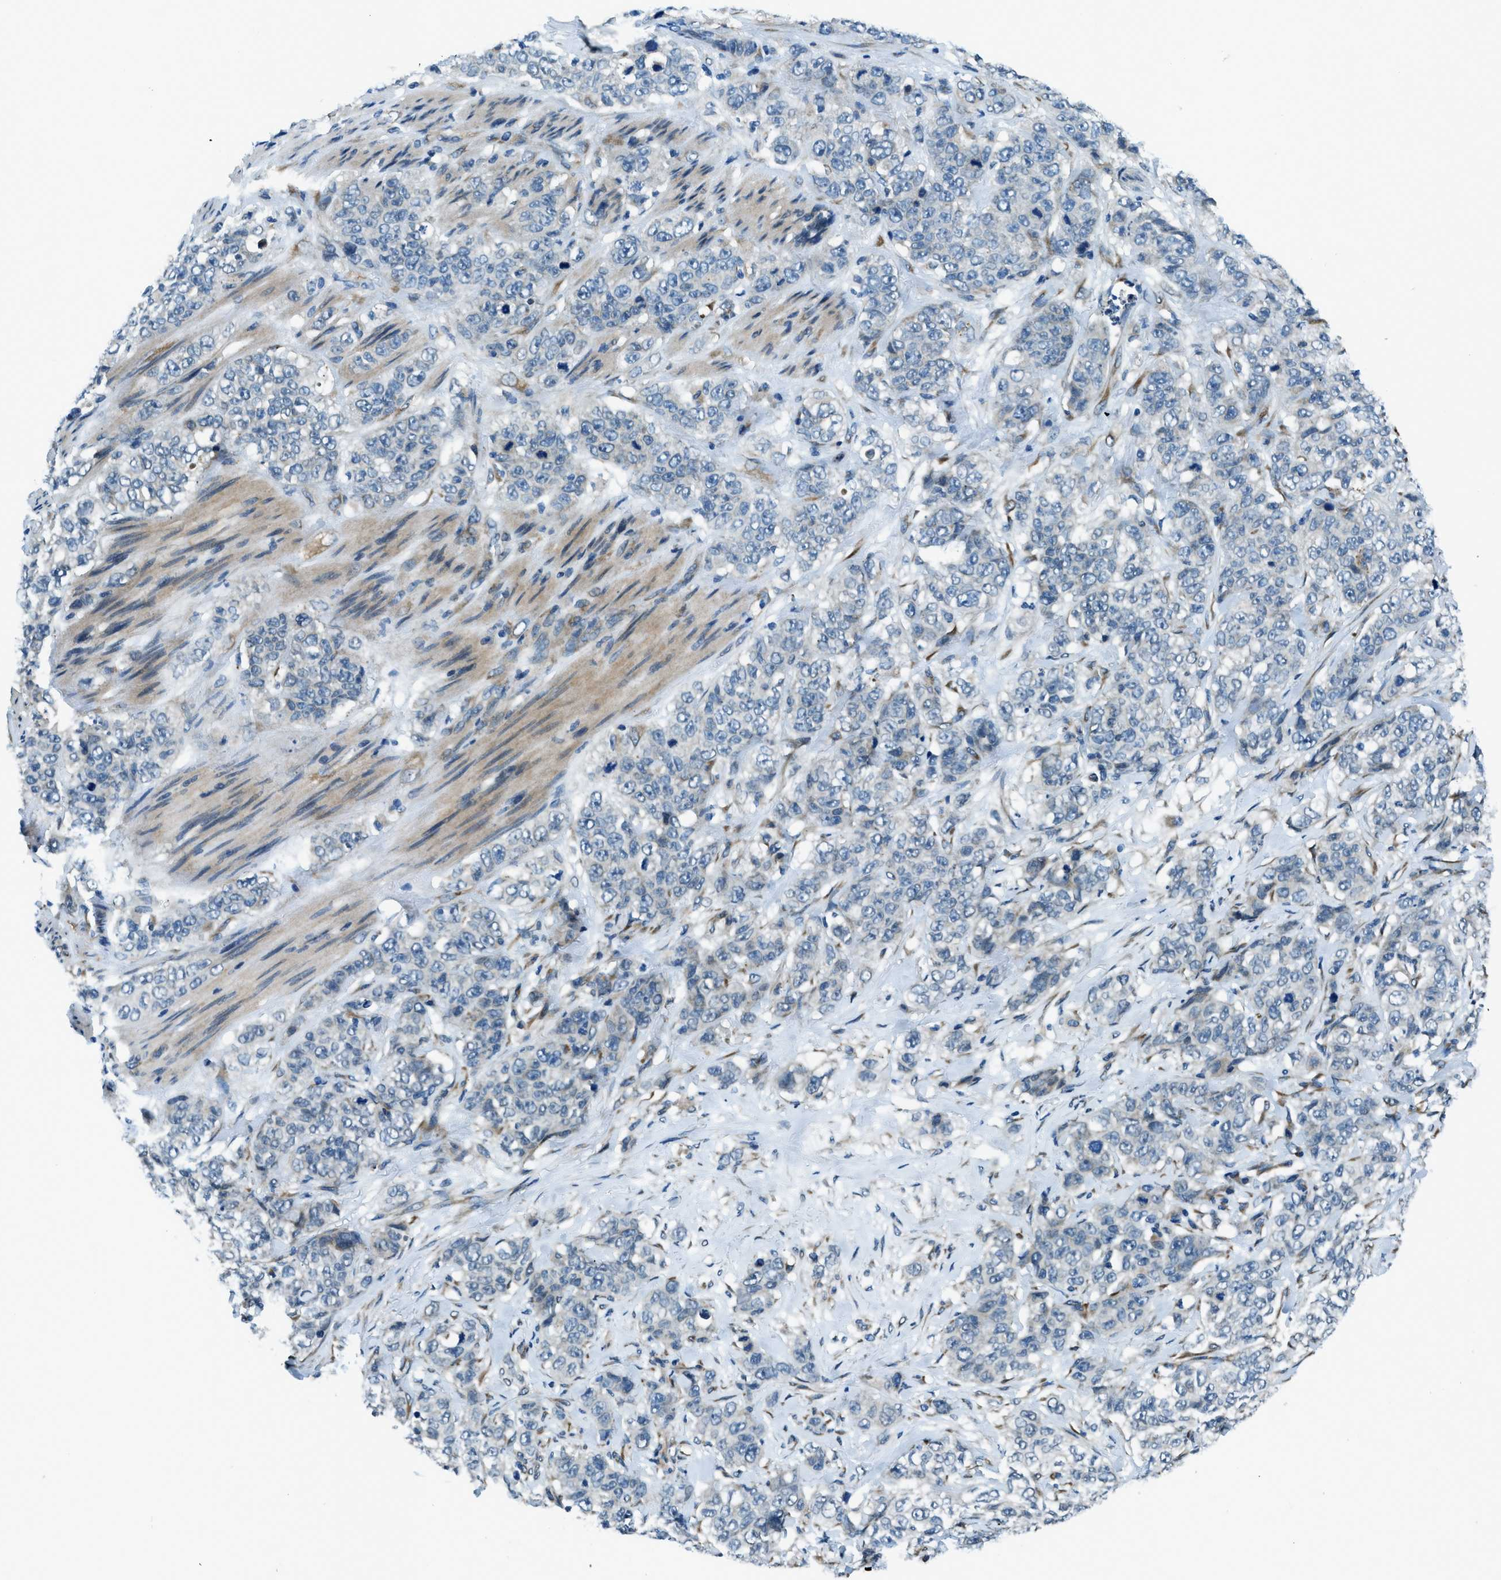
{"staining": {"intensity": "negative", "quantity": "none", "location": "none"}, "tissue": "stomach cancer", "cell_type": "Tumor cells", "image_type": "cancer", "snomed": [{"axis": "morphology", "description": "Adenocarcinoma, NOS"}, {"axis": "topography", "description": "Stomach"}], "caption": "The immunohistochemistry histopathology image has no significant expression in tumor cells of adenocarcinoma (stomach) tissue.", "gene": "GINM1", "patient": {"sex": "male", "age": 48}}